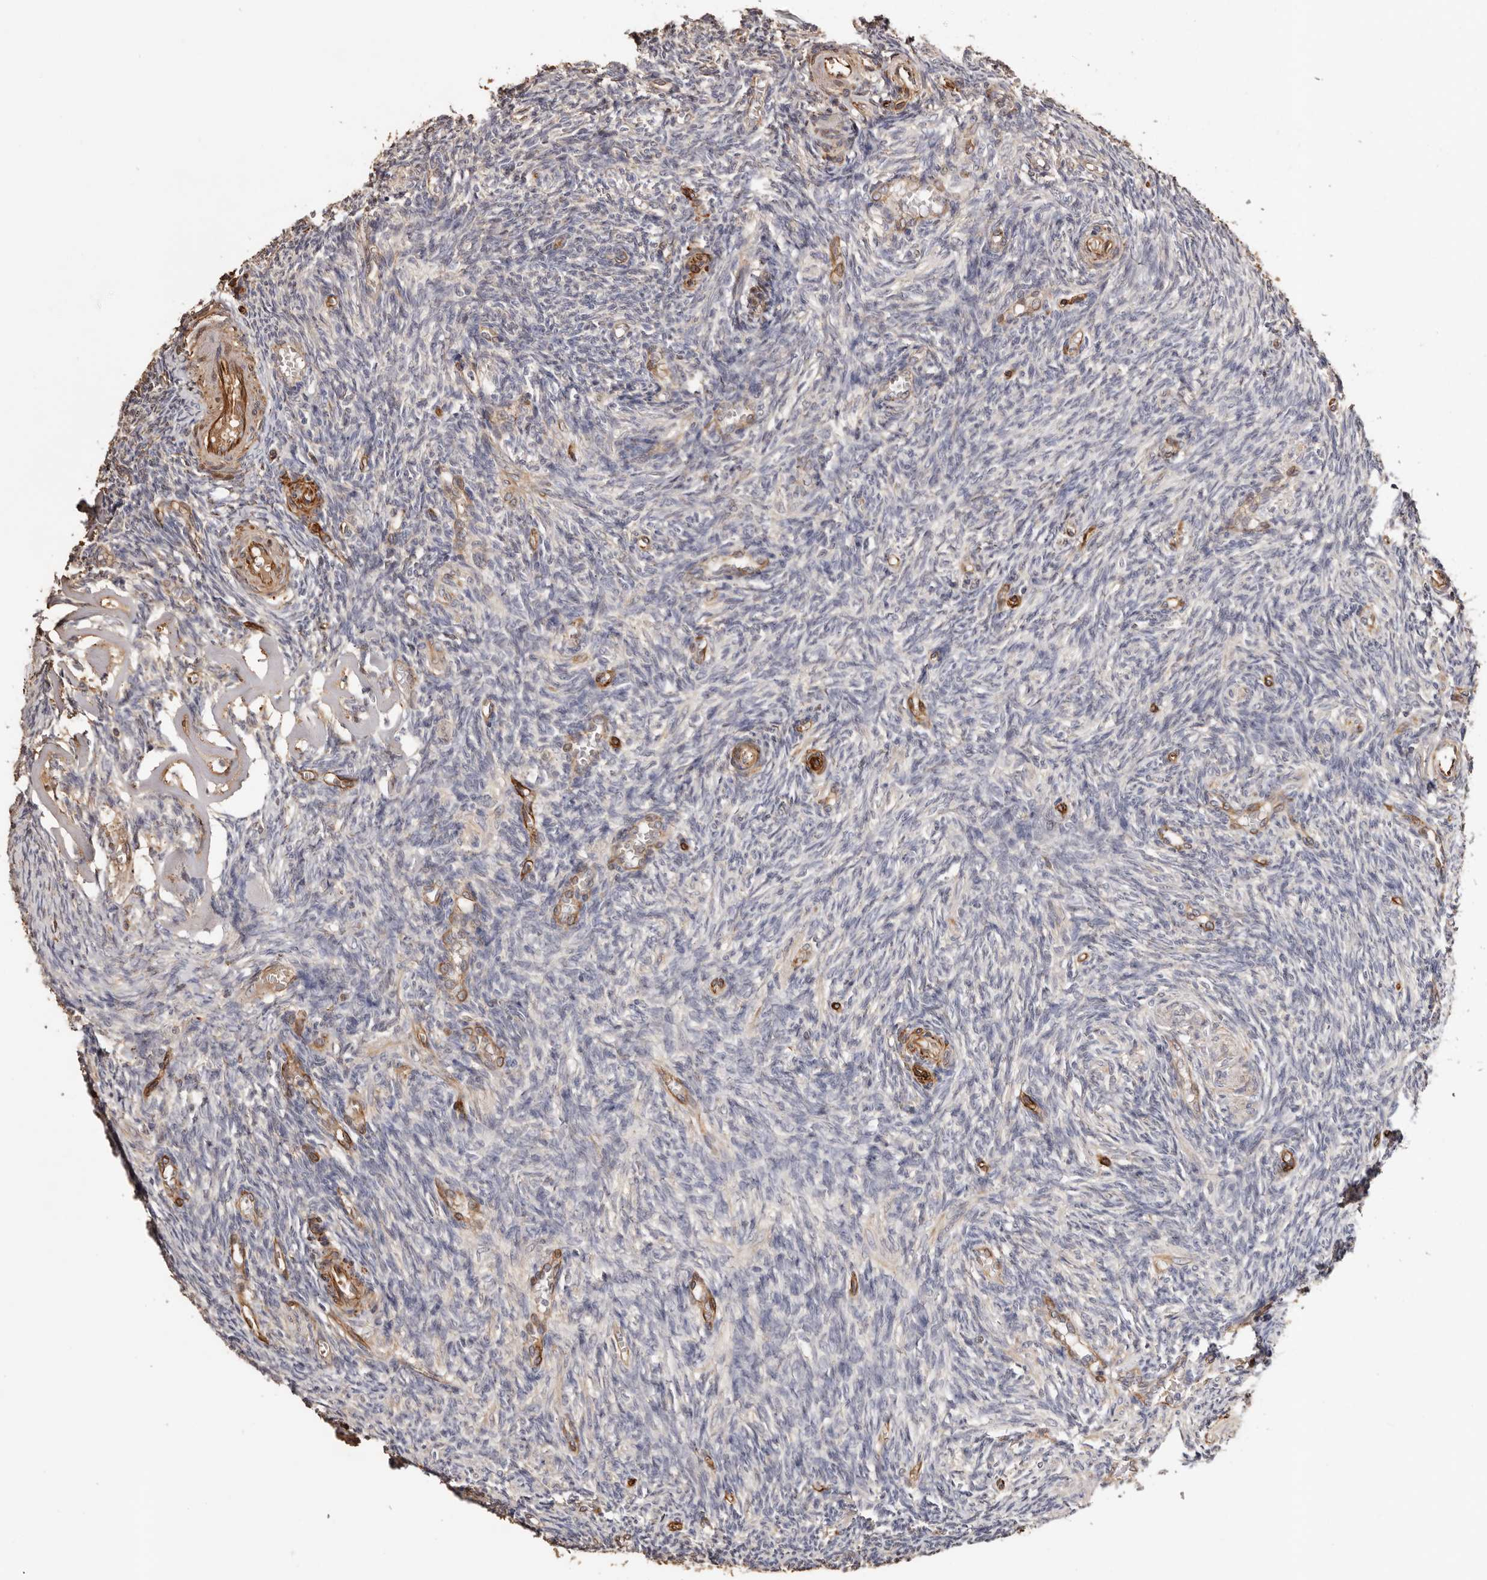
{"staining": {"intensity": "weak", "quantity": "<25%", "location": "cytoplasmic/membranous"}, "tissue": "ovary", "cell_type": "Ovarian stroma cells", "image_type": "normal", "snomed": [{"axis": "morphology", "description": "Normal tissue, NOS"}, {"axis": "topography", "description": "Ovary"}], "caption": "IHC histopathology image of benign ovary: human ovary stained with DAB (3,3'-diaminobenzidine) shows no significant protein expression in ovarian stroma cells.", "gene": "ZNF557", "patient": {"sex": "female", "age": 27}}